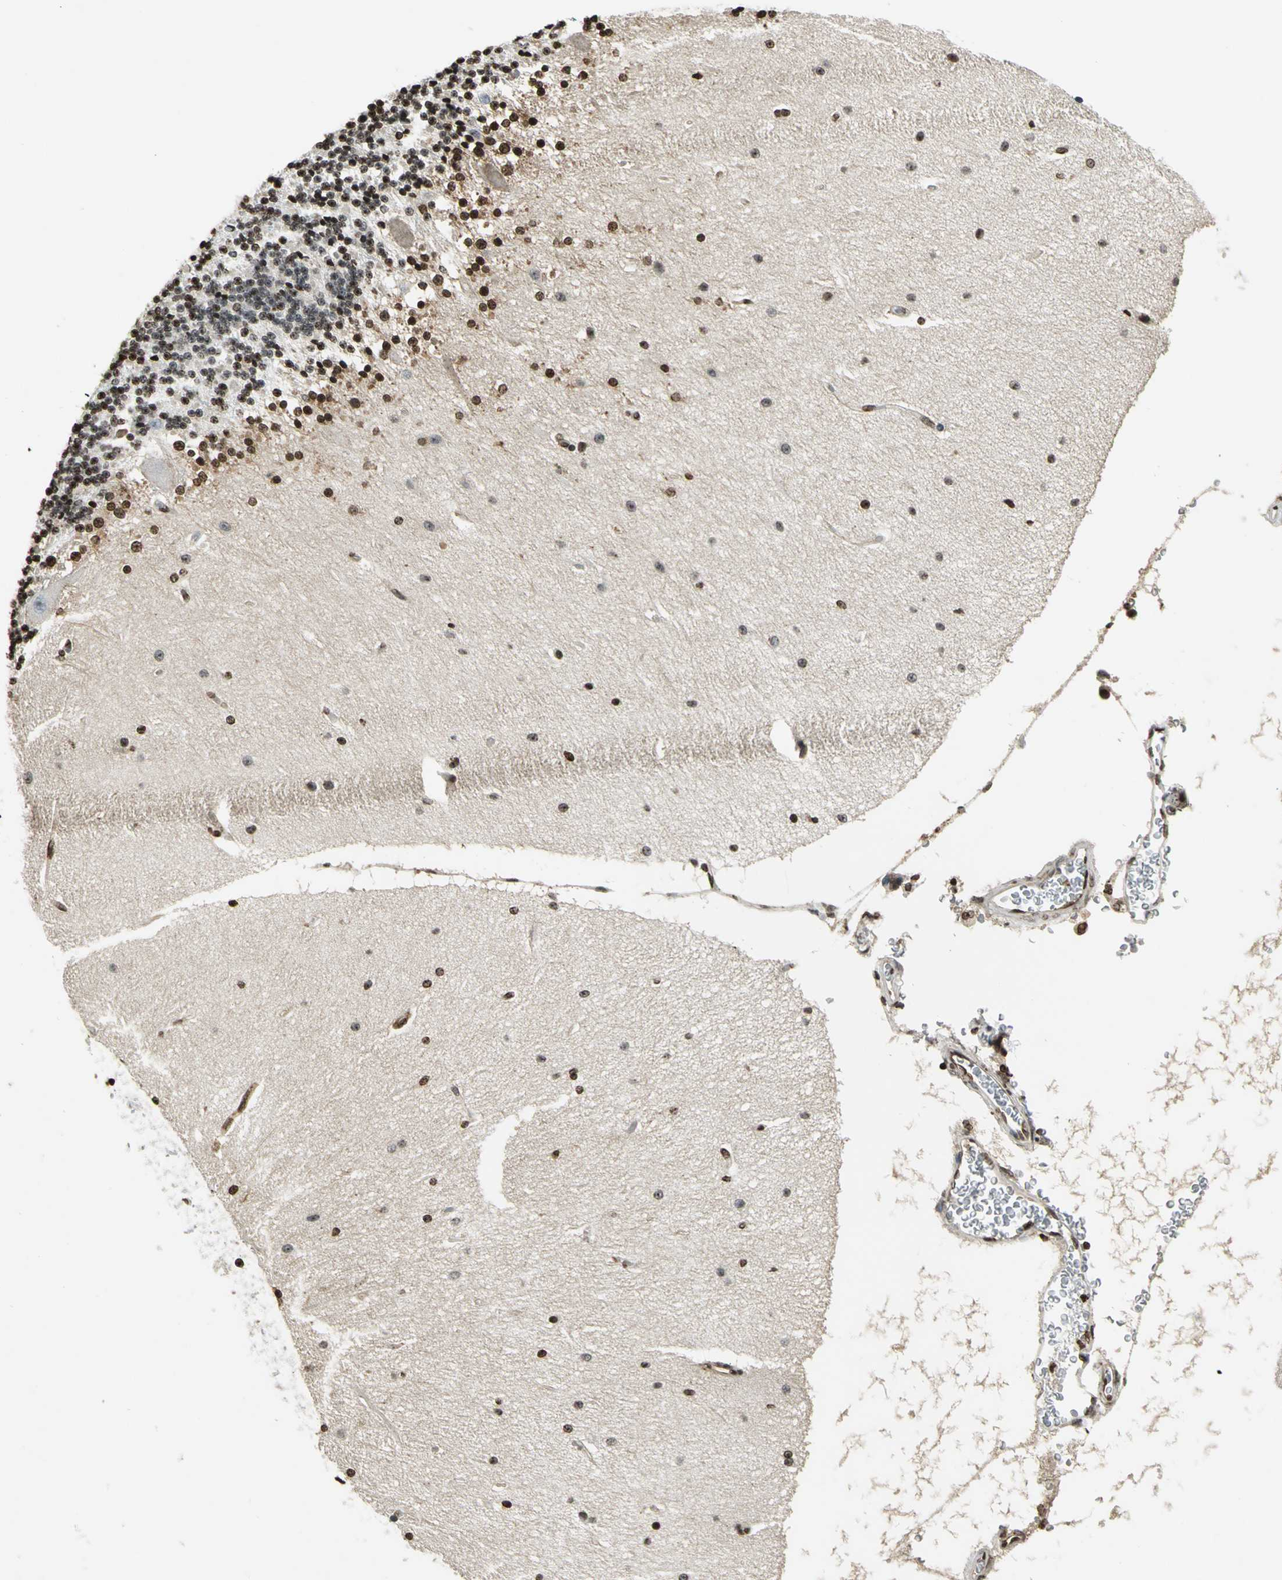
{"staining": {"intensity": "weak", "quantity": "25%-75%", "location": "cytoplasmic/membranous,nuclear"}, "tissue": "cerebellum", "cell_type": "Cells in granular layer", "image_type": "normal", "snomed": [{"axis": "morphology", "description": "Normal tissue, NOS"}, {"axis": "topography", "description": "Cerebellum"}], "caption": "Cerebellum stained with a brown dye demonstrates weak cytoplasmic/membranous,nuclear positive positivity in about 25%-75% of cells in granular layer.", "gene": "LGALS3", "patient": {"sex": "female", "age": 54}}